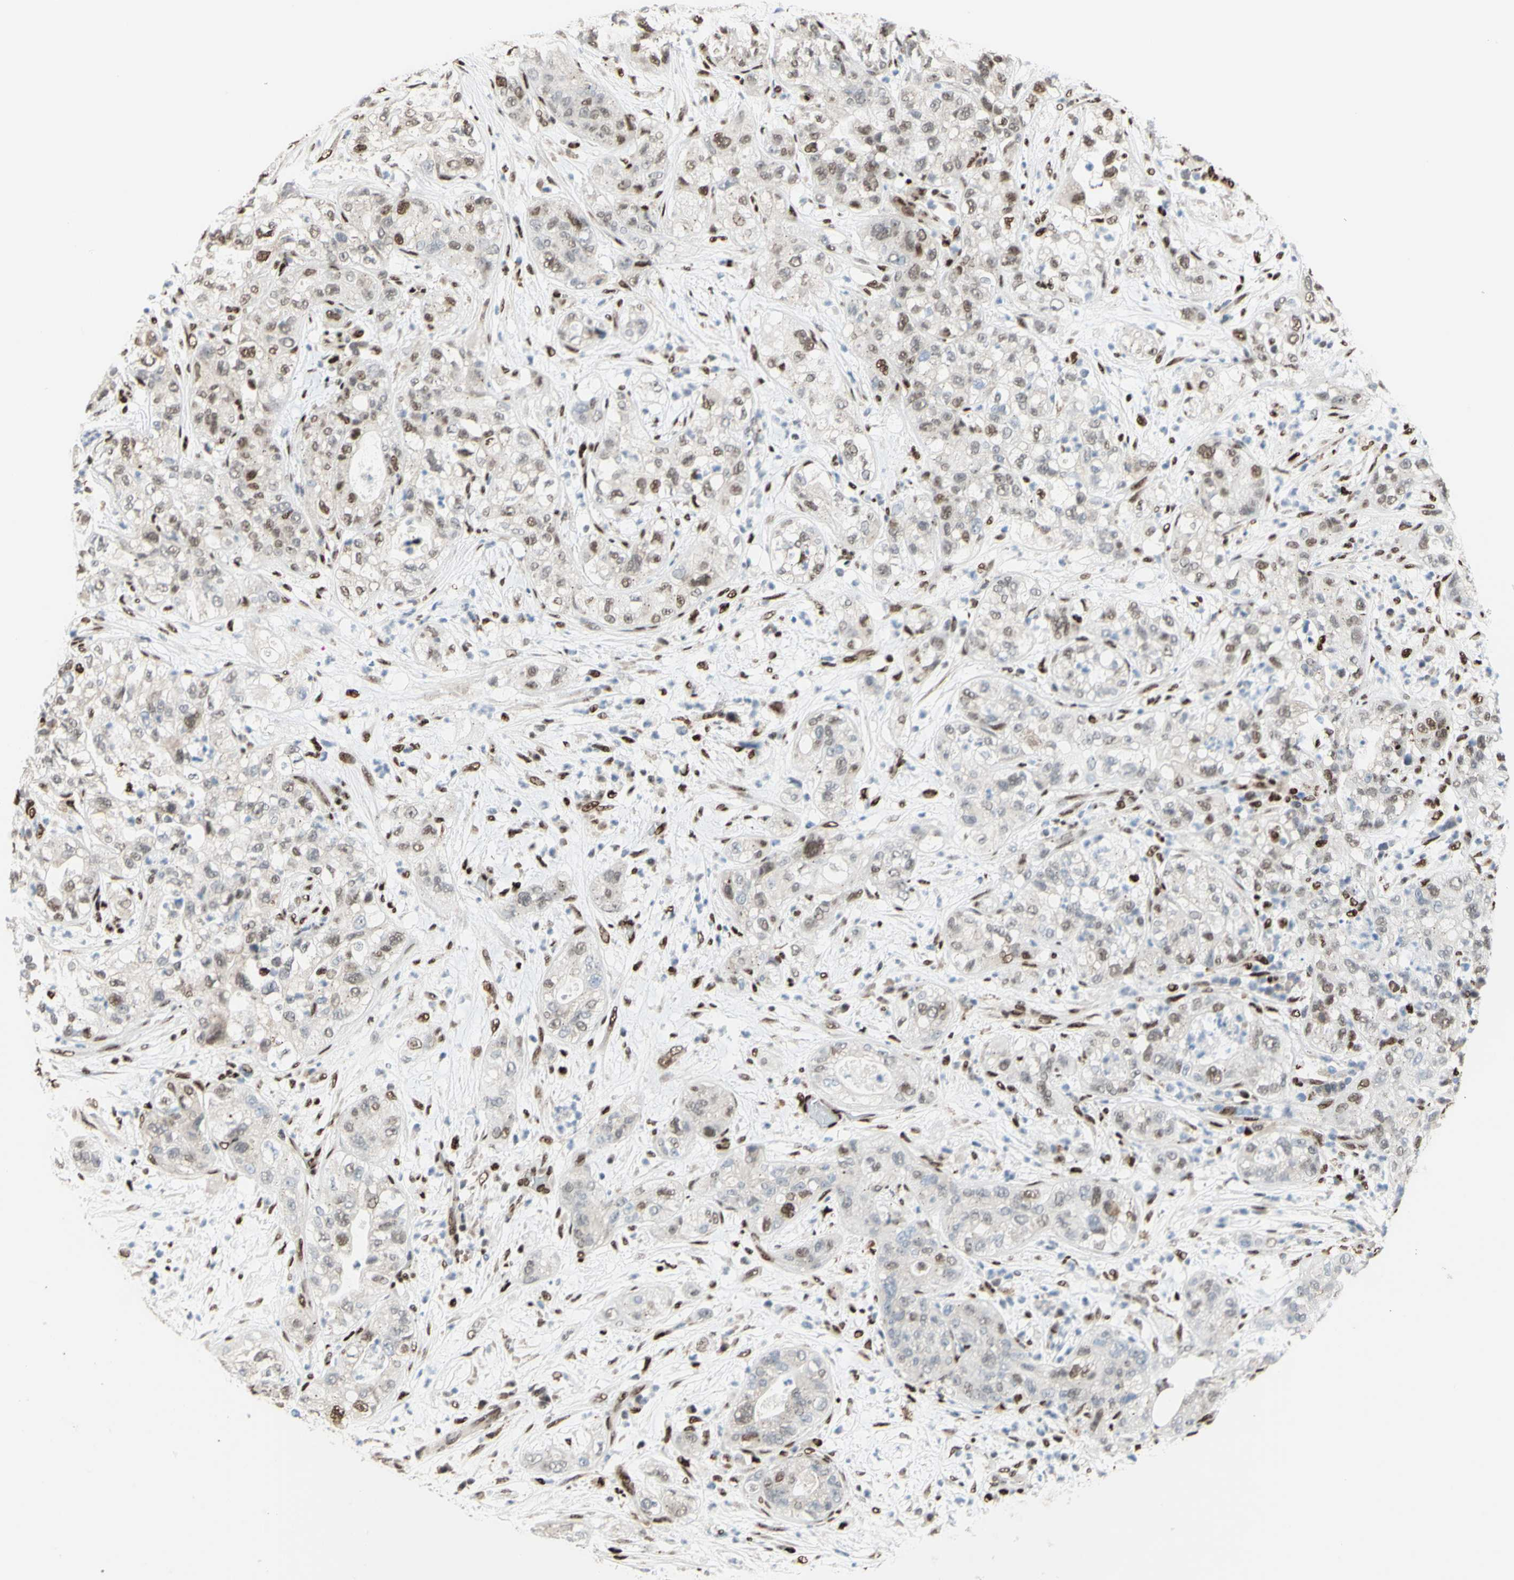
{"staining": {"intensity": "weak", "quantity": "25%-75%", "location": "nuclear"}, "tissue": "pancreatic cancer", "cell_type": "Tumor cells", "image_type": "cancer", "snomed": [{"axis": "morphology", "description": "Adenocarcinoma, NOS"}, {"axis": "topography", "description": "Pancreas"}], "caption": "Immunohistochemical staining of human pancreatic cancer (adenocarcinoma) reveals low levels of weak nuclear staining in approximately 25%-75% of tumor cells.", "gene": "EED", "patient": {"sex": "female", "age": 78}}